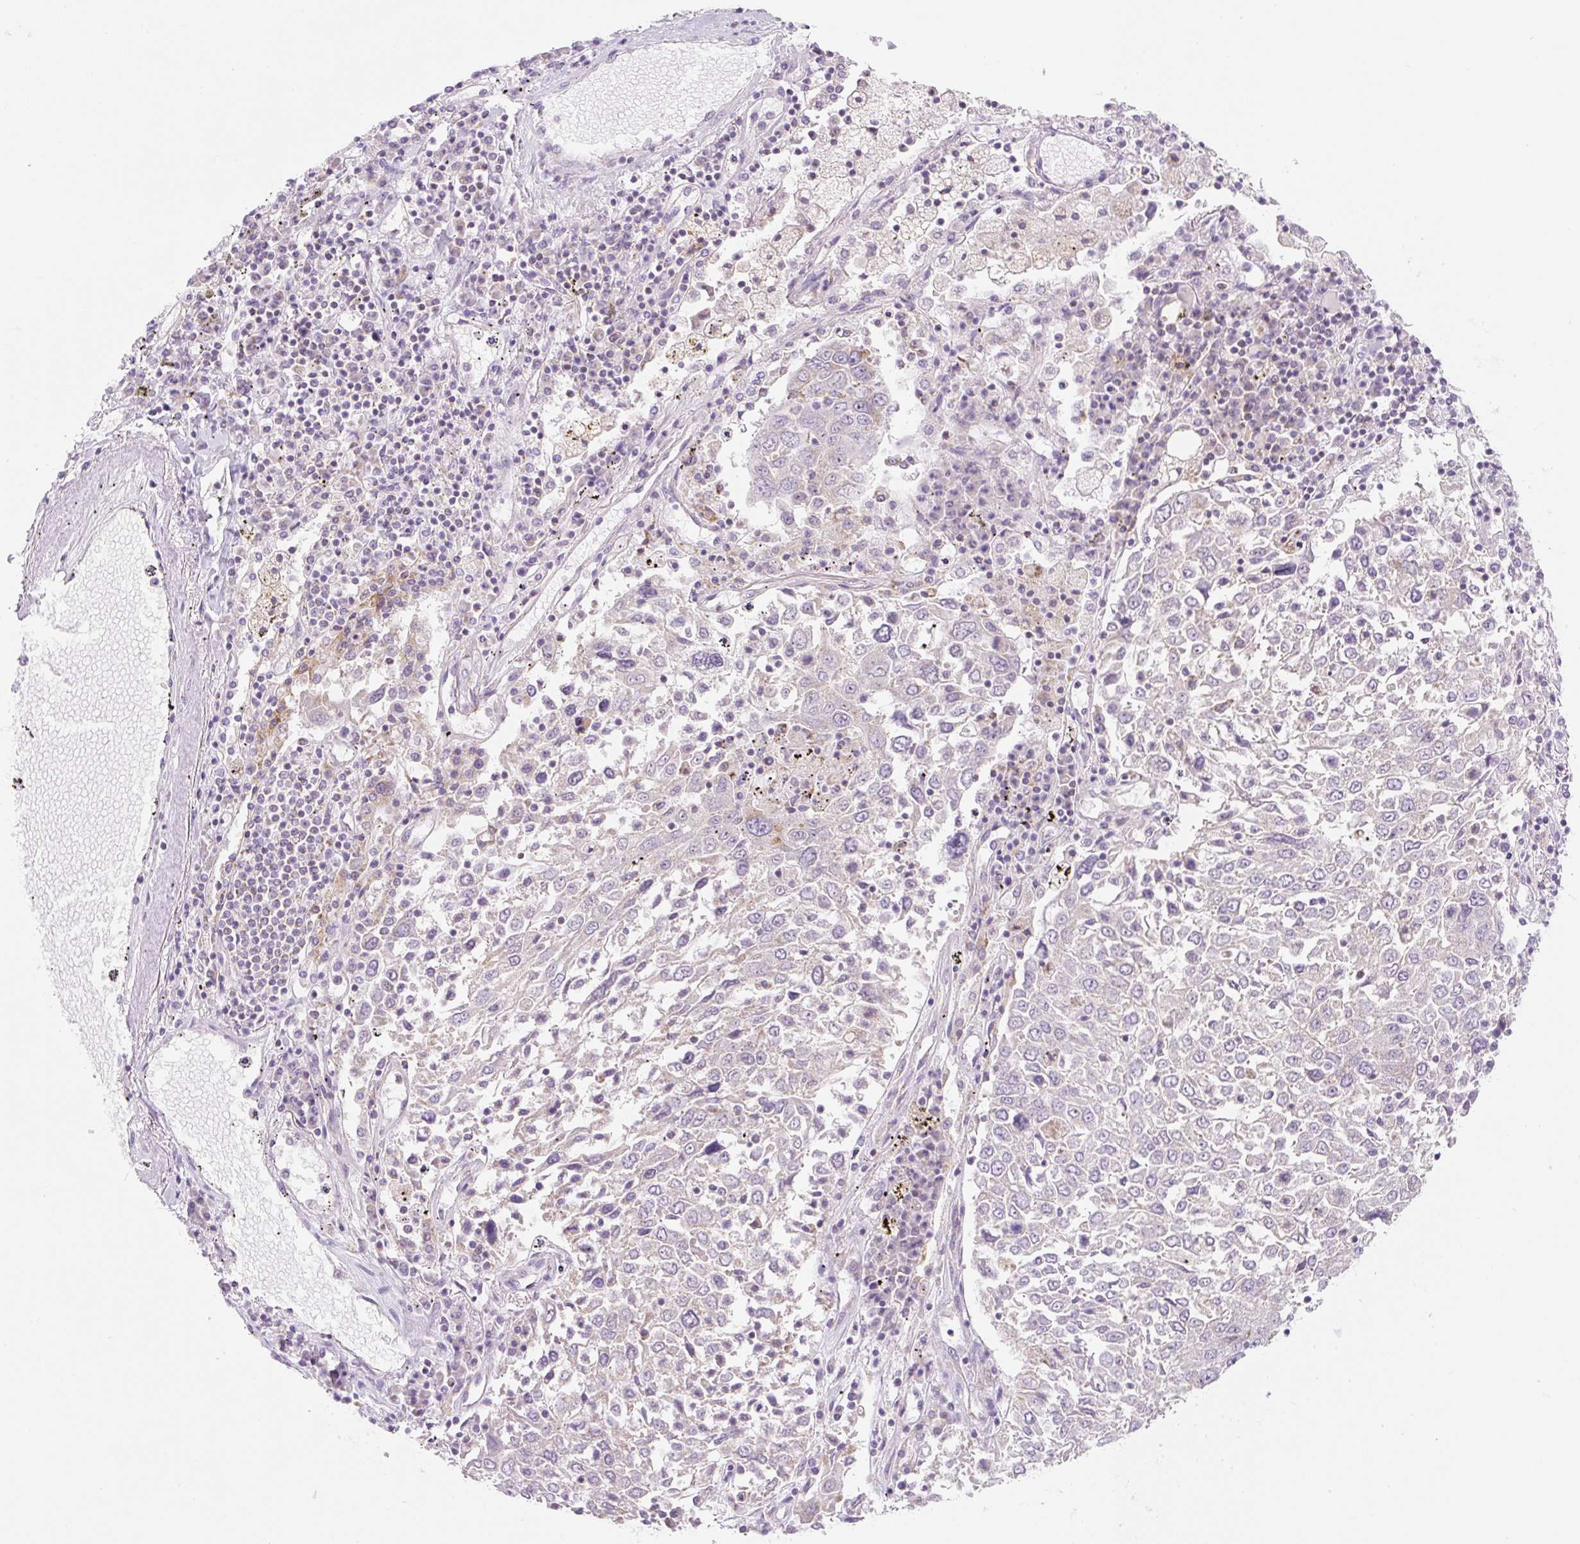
{"staining": {"intensity": "negative", "quantity": "none", "location": "none"}, "tissue": "lung cancer", "cell_type": "Tumor cells", "image_type": "cancer", "snomed": [{"axis": "morphology", "description": "Squamous cell carcinoma, NOS"}, {"axis": "topography", "description": "Lung"}], "caption": "Immunohistochemistry (IHC) histopathology image of human squamous cell carcinoma (lung) stained for a protein (brown), which reveals no staining in tumor cells.", "gene": "FOCAD", "patient": {"sex": "male", "age": 65}}